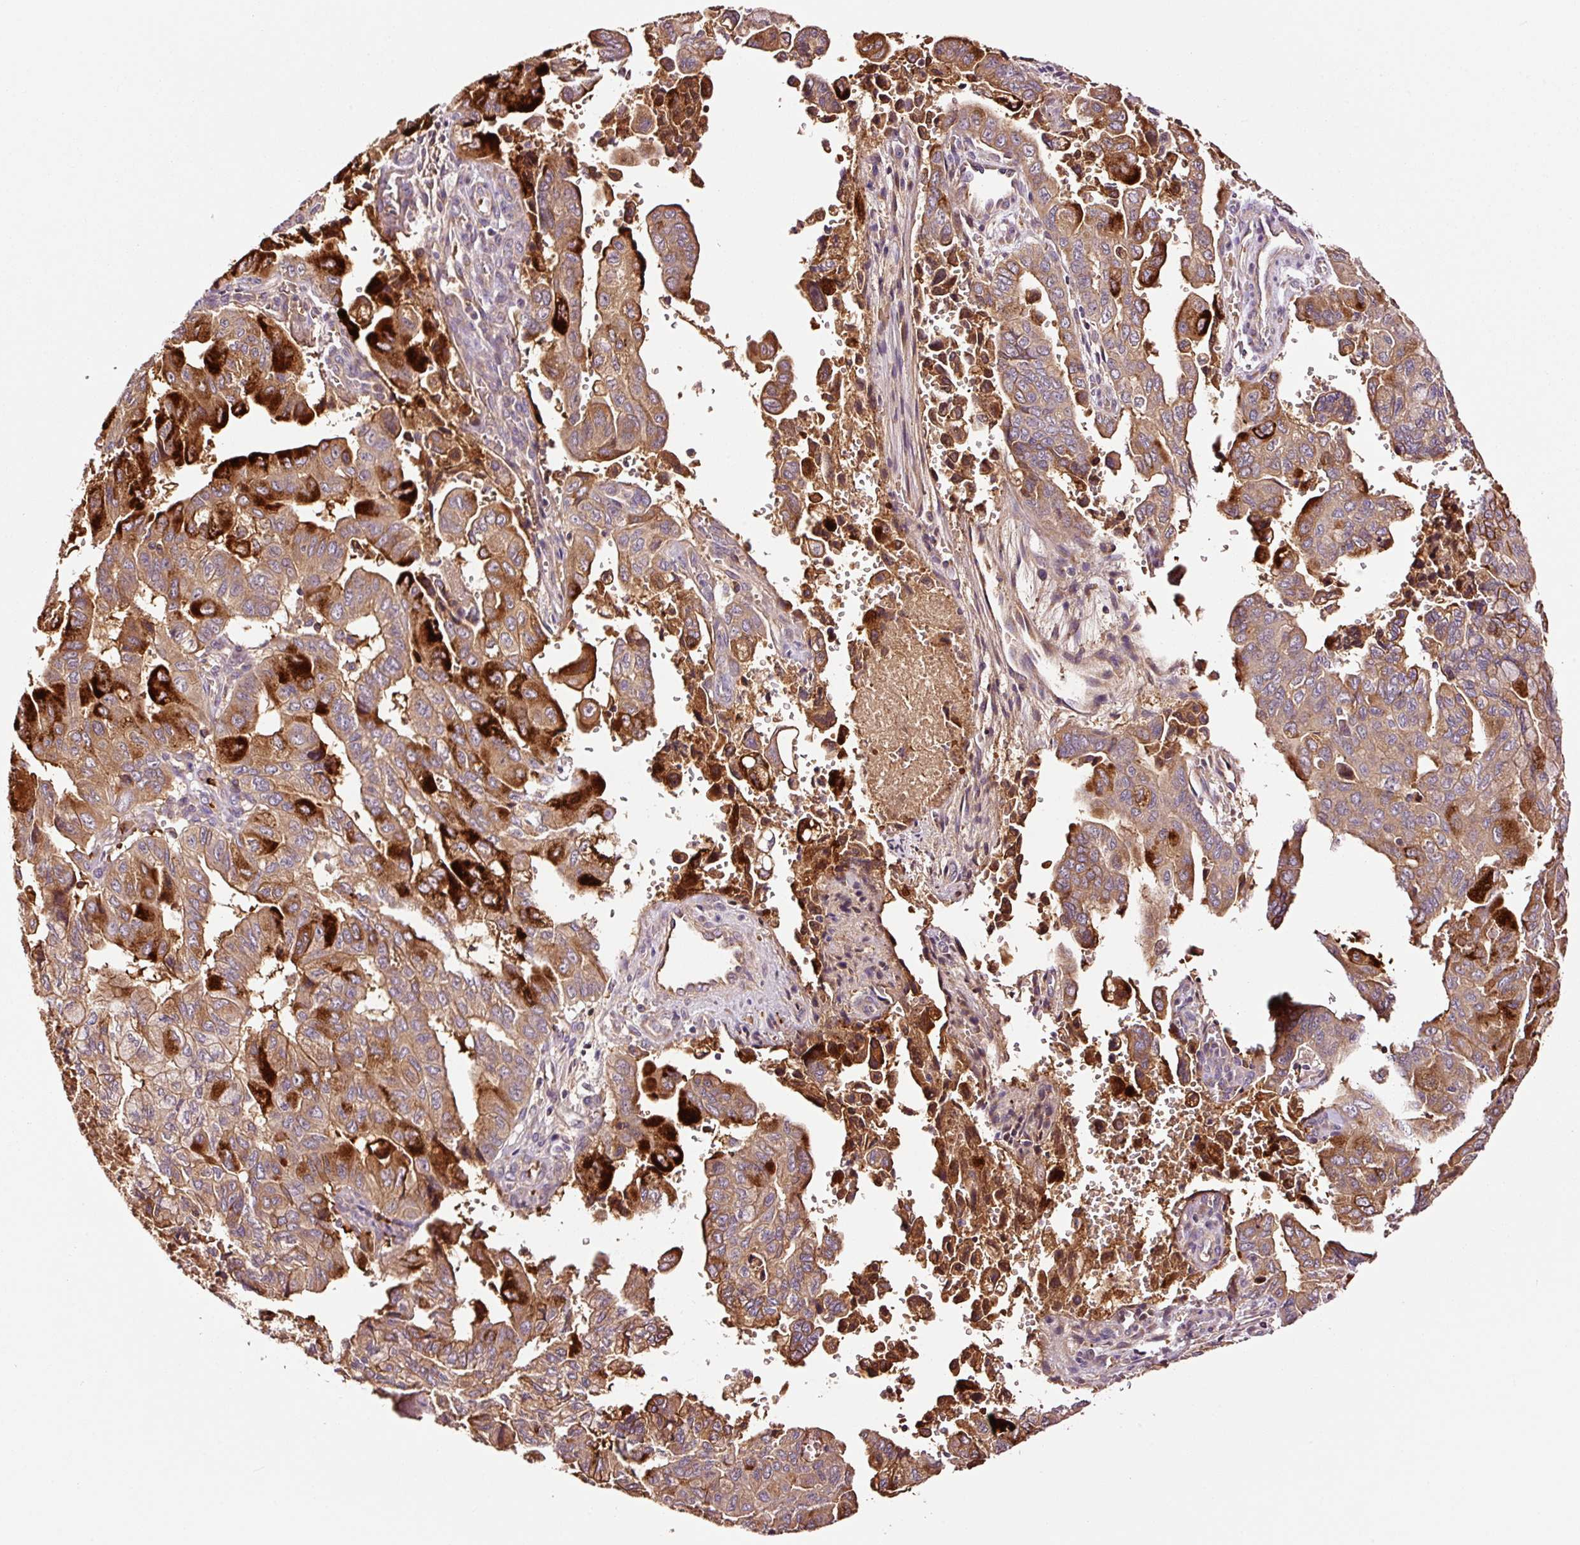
{"staining": {"intensity": "strong", "quantity": "25%-75%", "location": "cytoplasmic/membranous"}, "tissue": "pancreatic cancer", "cell_type": "Tumor cells", "image_type": "cancer", "snomed": [{"axis": "morphology", "description": "Adenocarcinoma, NOS"}, {"axis": "topography", "description": "Pancreas"}], "caption": "IHC (DAB) staining of adenocarcinoma (pancreatic) exhibits strong cytoplasmic/membranous protein positivity in approximately 25%-75% of tumor cells.", "gene": "PGLYRP2", "patient": {"sex": "male", "age": 51}}